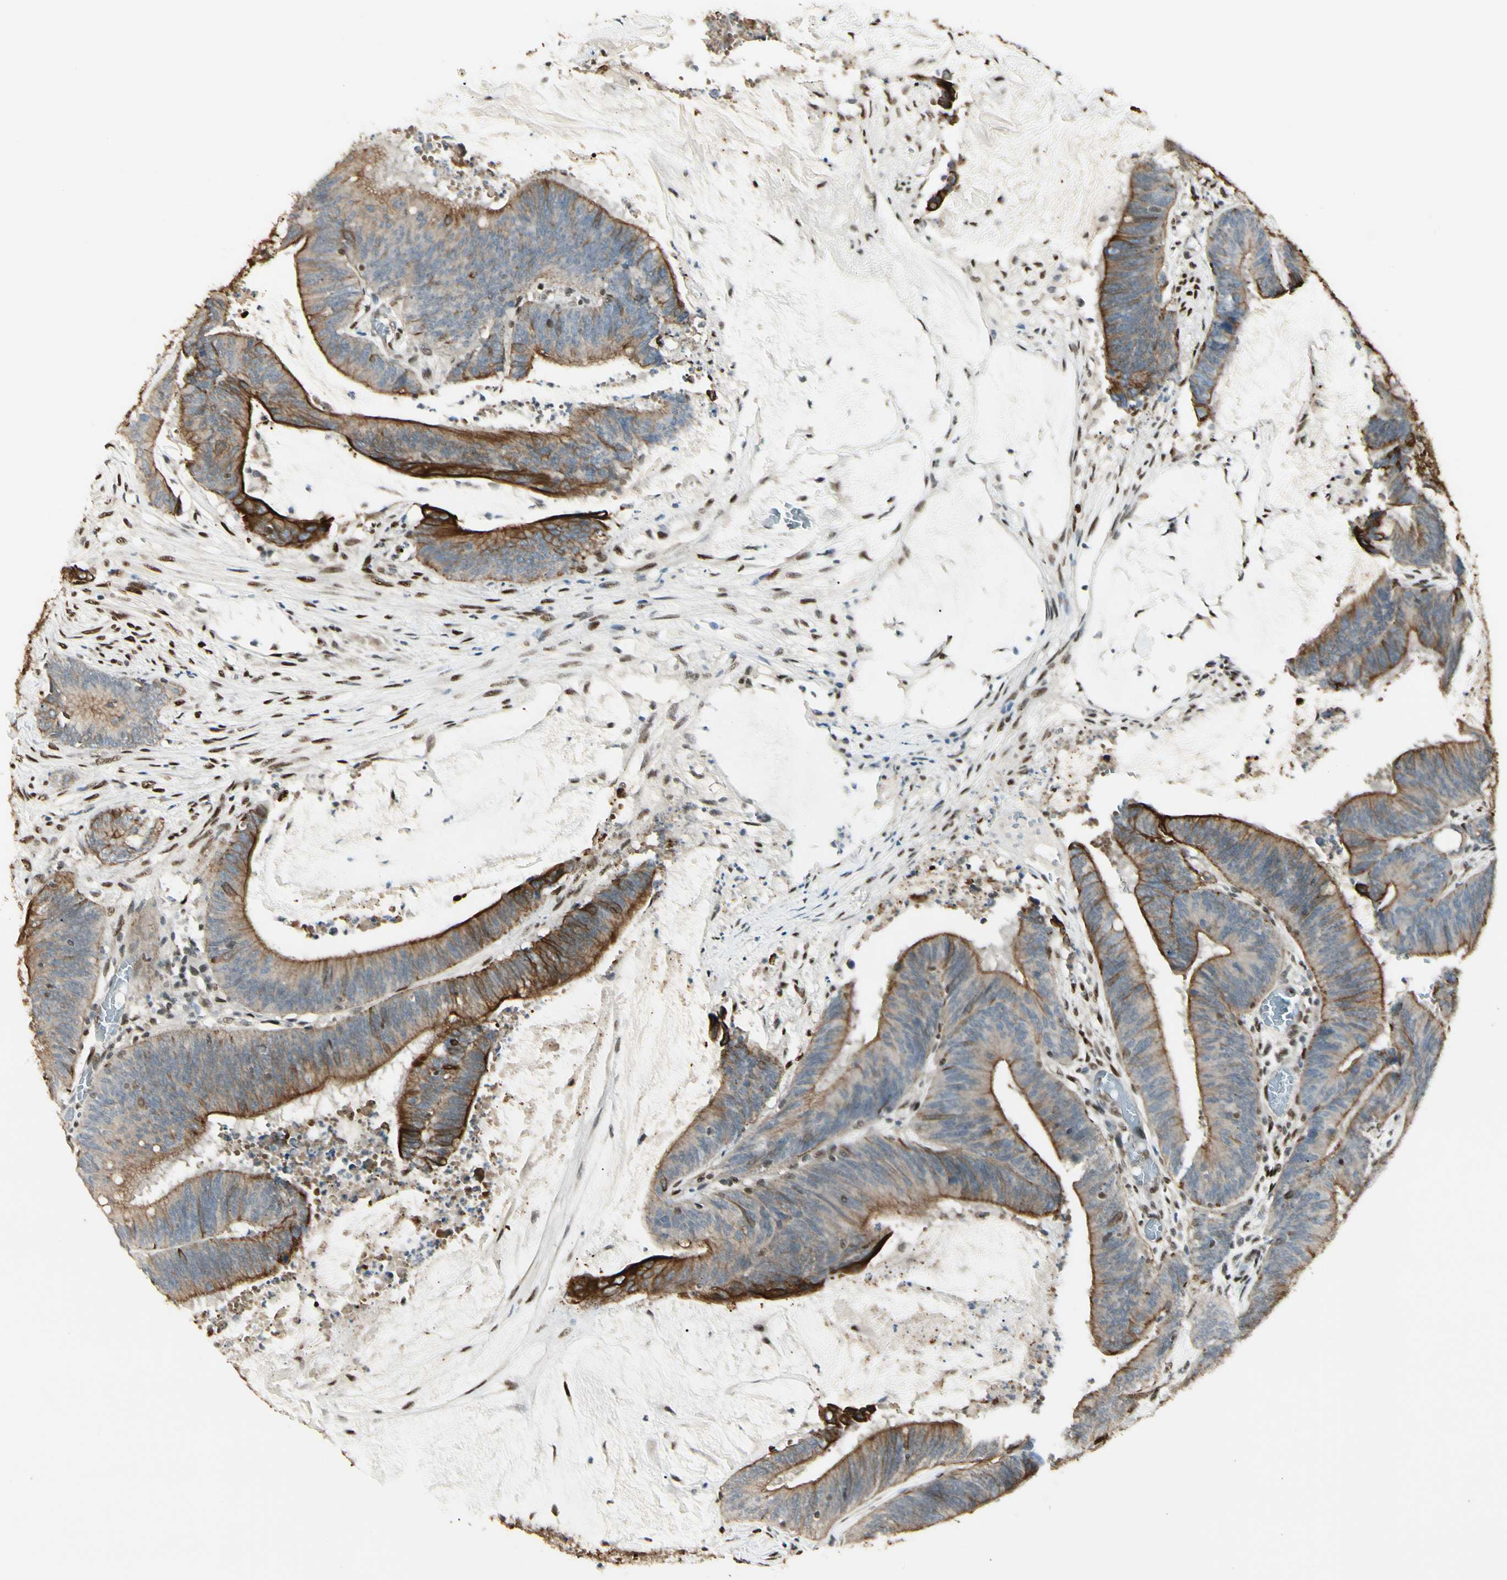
{"staining": {"intensity": "strong", "quantity": ">75%", "location": "cytoplasmic/membranous"}, "tissue": "colorectal cancer", "cell_type": "Tumor cells", "image_type": "cancer", "snomed": [{"axis": "morphology", "description": "Adenocarcinoma, NOS"}, {"axis": "topography", "description": "Rectum"}], "caption": "High-magnification brightfield microscopy of colorectal cancer stained with DAB (3,3'-diaminobenzidine) (brown) and counterstained with hematoxylin (blue). tumor cells exhibit strong cytoplasmic/membranous expression is appreciated in approximately>75% of cells.", "gene": "ATXN1", "patient": {"sex": "female", "age": 66}}